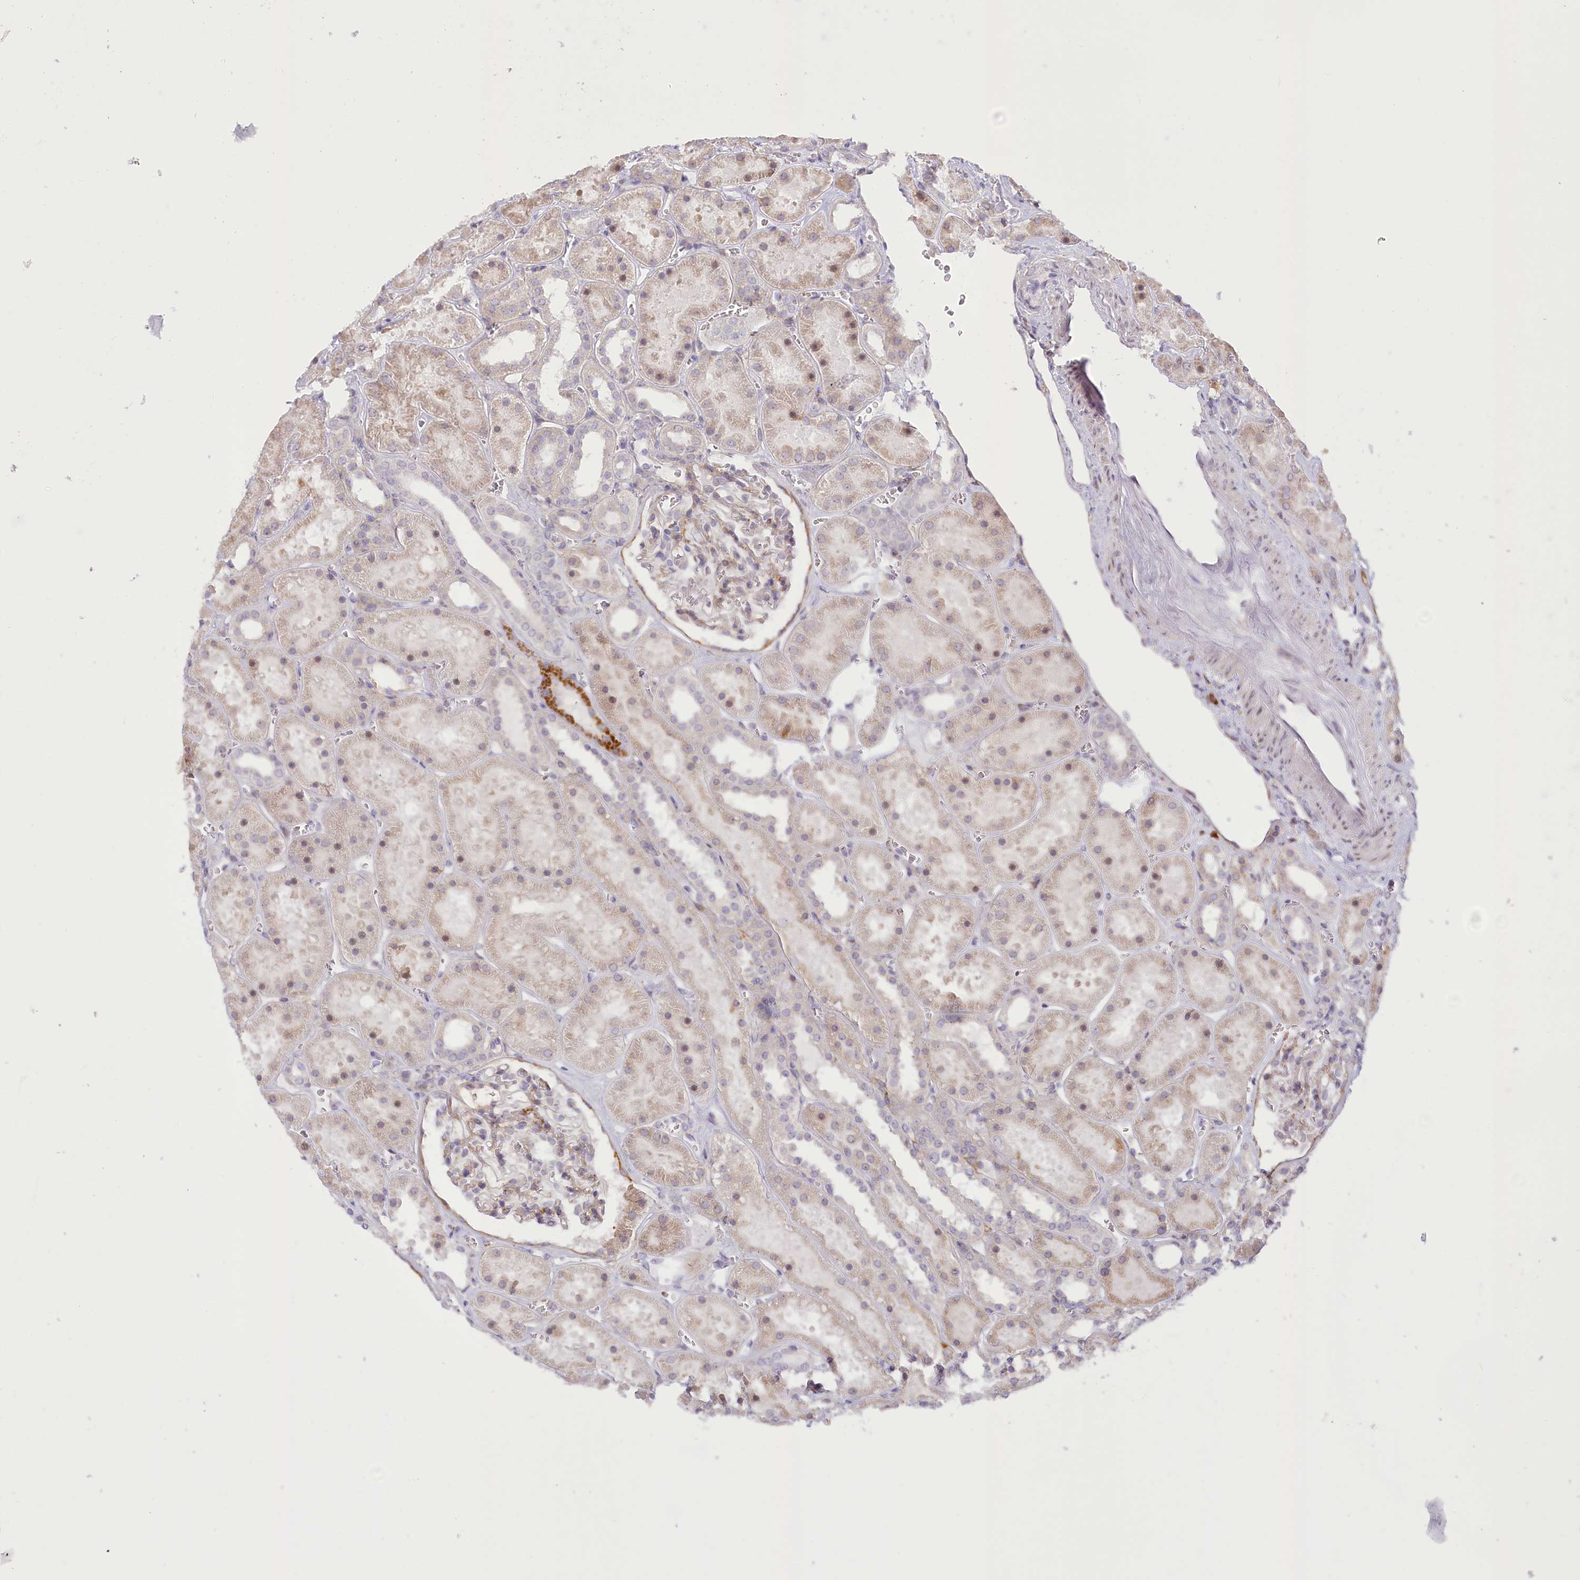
{"staining": {"intensity": "weak", "quantity": "<25%", "location": "cytoplasmic/membranous"}, "tissue": "kidney", "cell_type": "Cells in glomeruli", "image_type": "normal", "snomed": [{"axis": "morphology", "description": "Normal tissue, NOS"}, {"axis": "topography", "description": "Kidney"}], "caption": "A high-resolution histopathology image shows immunohistochemistry (IHC) staining of benign kidney, which demonstrates no significant staining in cells in glomeruli.", "gene": "NCKAP5", "patient": {"sex": "female", "age": 41}}